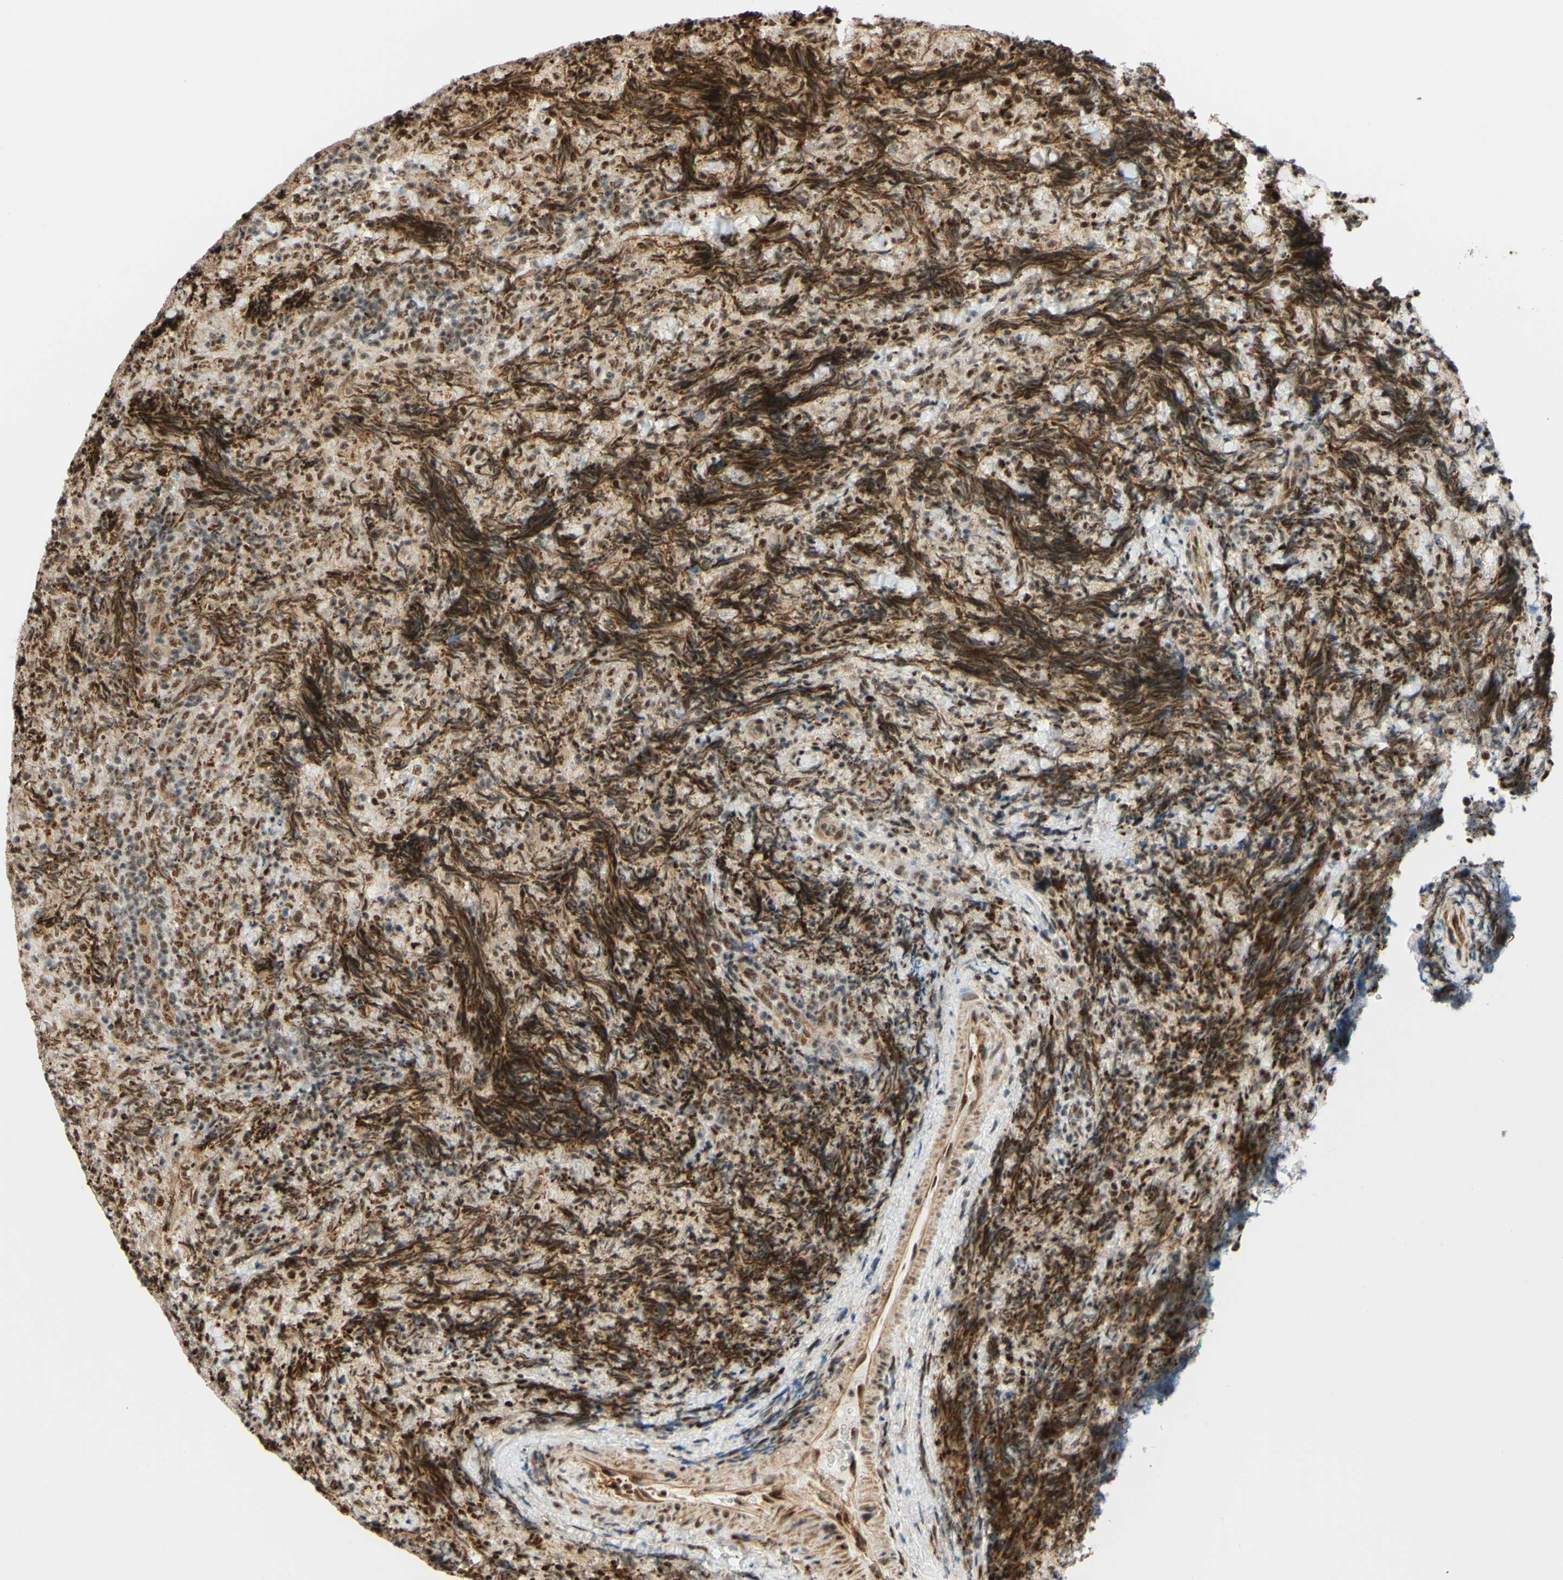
{"staining": {"intensity": "strong", "quantity": ">75%", "location": "nuclear"}, "tissue": "lymphoma", "cell_type": "Tumor cells", "image_type": "cancer", "snomed": [{"axis": "morphology", "description": "Malignant lymphoma, non-Hodgkin's type, High grade"}, {"axis": "topography", "description": "Tonsil"}], "caption": "Approximately >75% of tumor cells in human malignant lymphoma, non-Hodgkin's type (high-grade) exhibit strong nuclear protein expression as visualized by brown immunohistochemical staining.", "gene": "SAP18", "patient": {"sex": "female", "age": 36}}